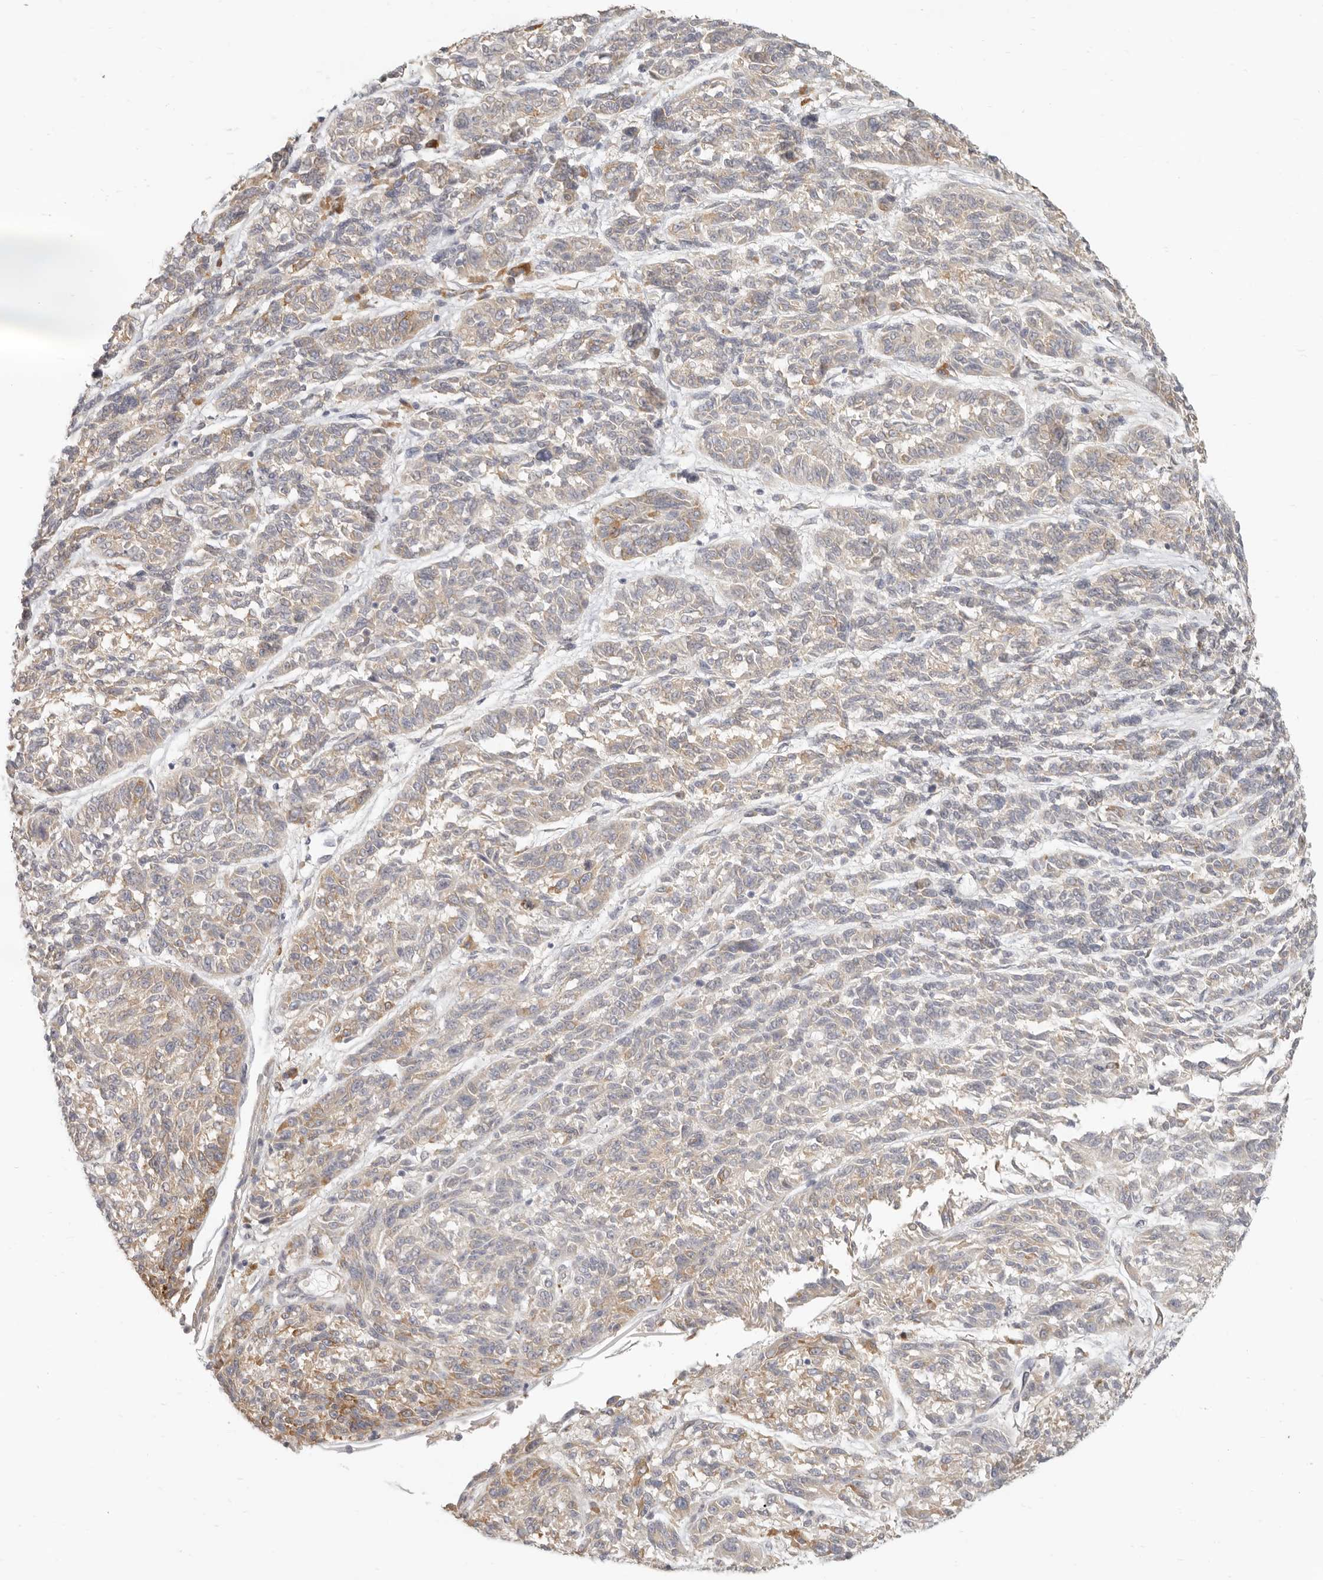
{"staining": {"intensity": "moderate", "quantity": "<25%", "location": "cytoplasmic/membranous"}, "tissue": "melanoma", "cell_type": "Tumor cells", "image_type": "cancer", "snomed": [{"axis": "morphology", "description": "Malignant melanoma, NOS"}, {"axis": "topography", "description": "Skin"}], "caption": "This photomicrograph demonstrates malignant melanoma stained with immunohistochemistry to label a protein in brown. The cytoplasmic/membranous of tumor cells show moderate positivity for the protein. Nuclei are counter-stained blue.", "gene": "PABPC4", "patient": {"sex": "male", "age": 53}}